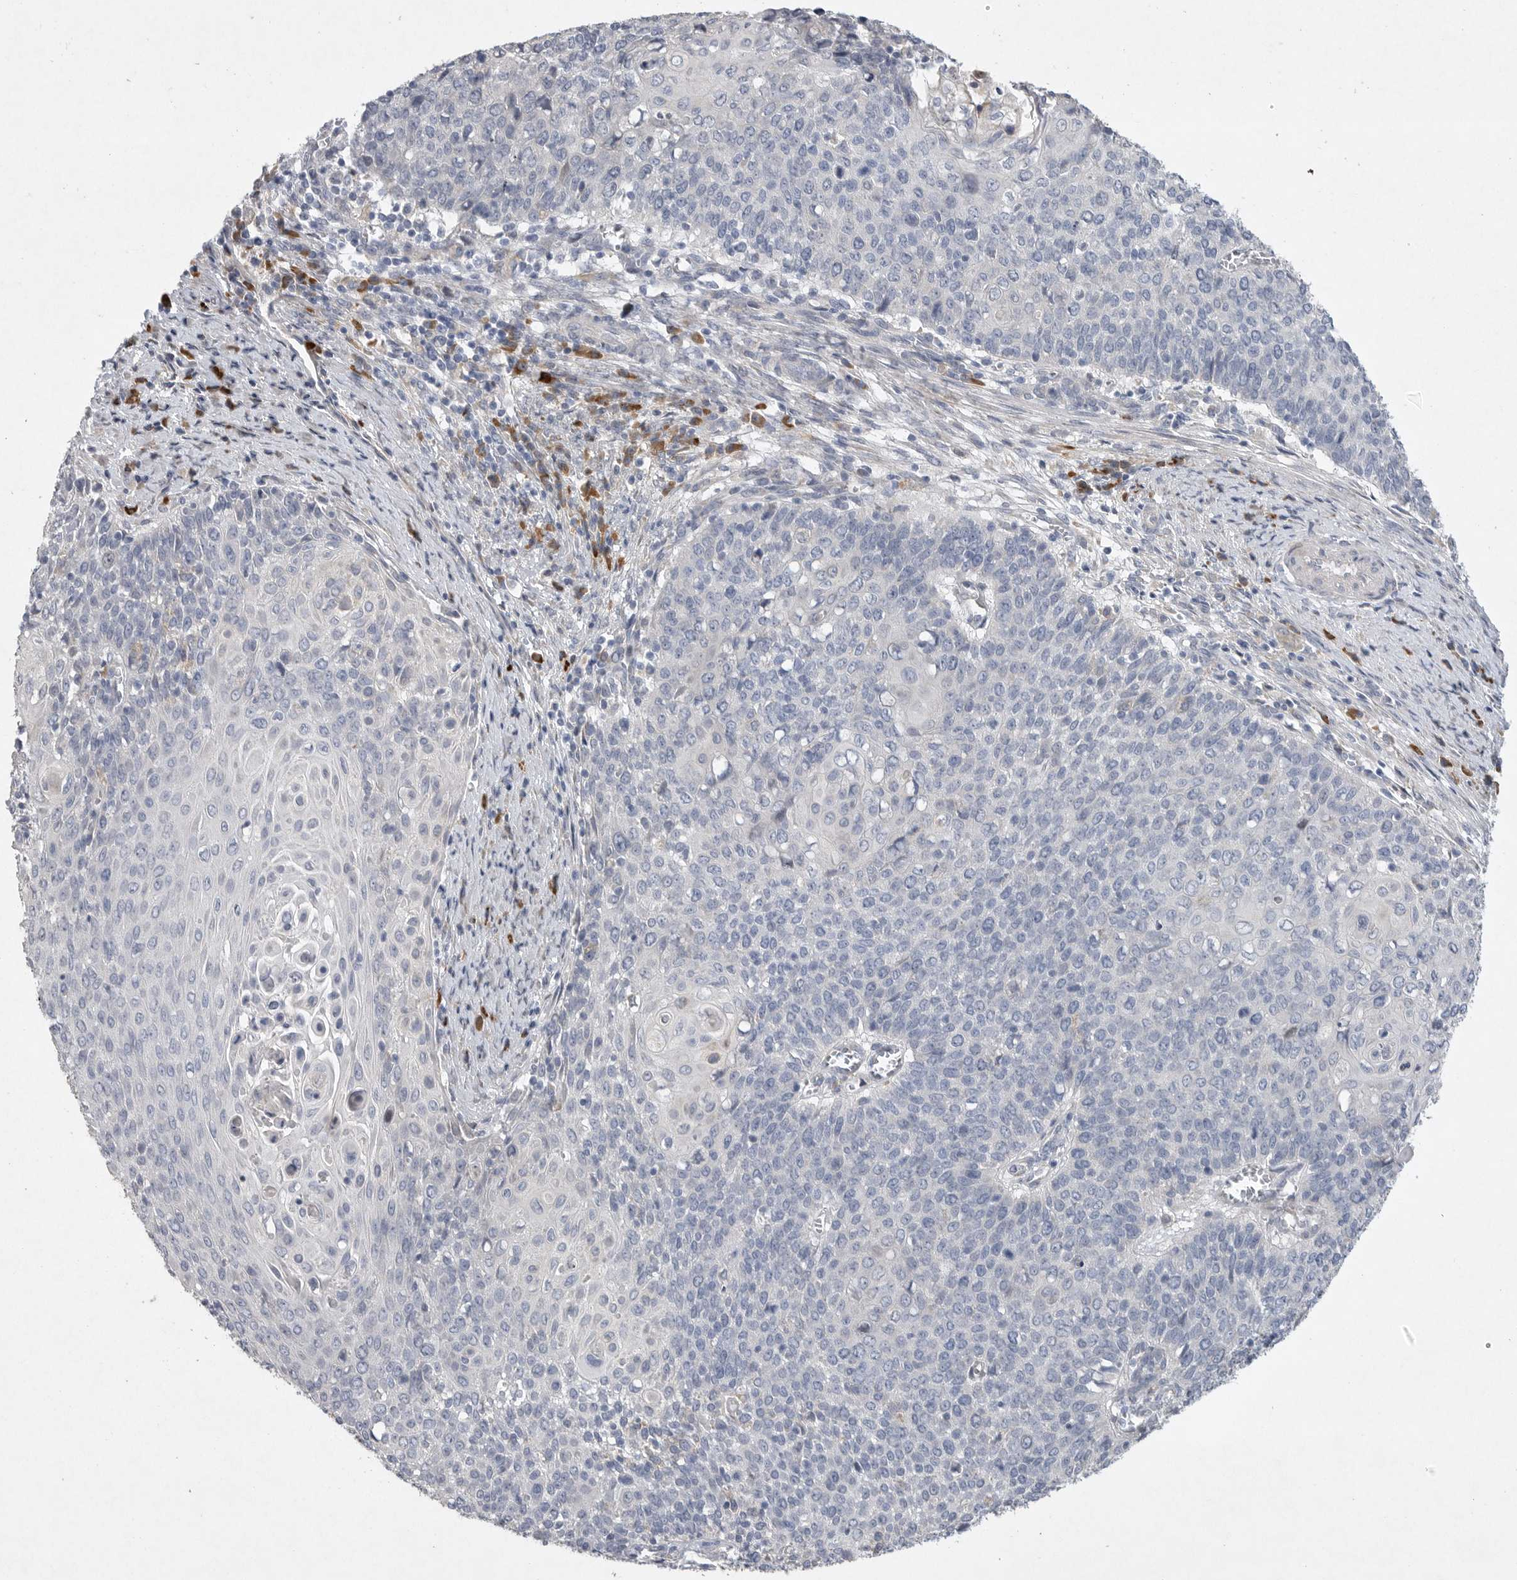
{"staining": {"intensity": "negative", "quantity": "none", "location": "none"}, "tissue": "cervical cancer", "cell_type": "Tumor cells", "image_type": "cancer", "snomed": [{"axis": "morphology", "description": "Squamous cell carcinoma, NOS"}, {"axis": "topography", "description": "Cervix"}], "caption": "An image of cervical cancer stained for a protein shows no brown staining in tumor cells.", "gene": "EDEM3", "patient": {"sex": "female", "age": 39}}